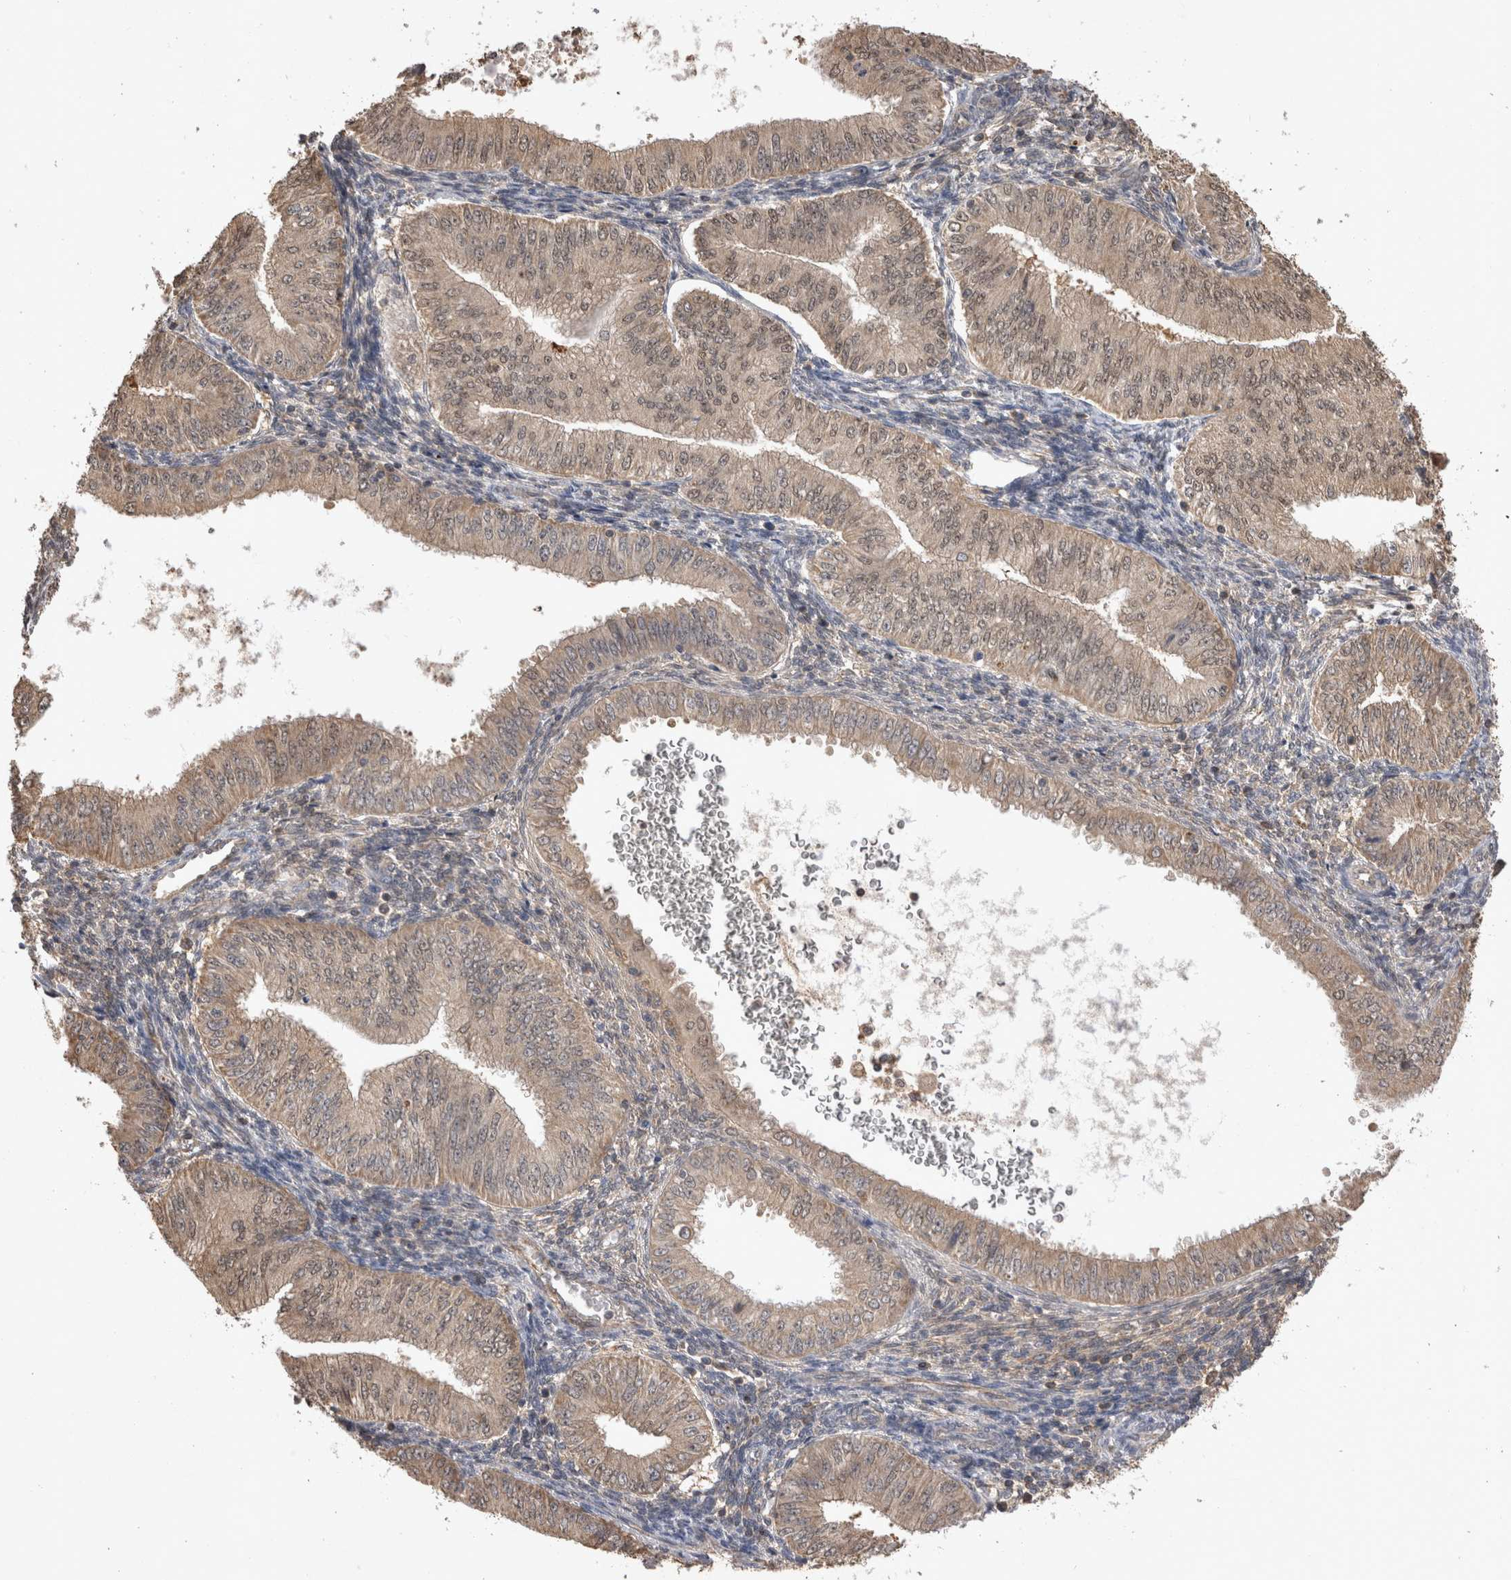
{"staining": {"intensity": "weak", "quantity": ">75%", "location": "cytoplasmic/membranous"}, "tissue": "endometrial cancer", "cell_type": "Tumor cells", "image_type": "cancer", "snomed": [{"axis": "morphology", "description": "Normal tissue, NOS"}, {"axis": "morphology", "description": "Adenocarcinoma, NOS"}, {"axis": "topography", "description": "Endometrium"}], "caption": "Adenocarcinoma (endometrial) was stained to show a protein in brown. There is low levels of weak cytoplasmic/membranous staining in about >75% of tumor cells.", "gene": "PREP", "patient": {"sex": "female", "age": 53}}